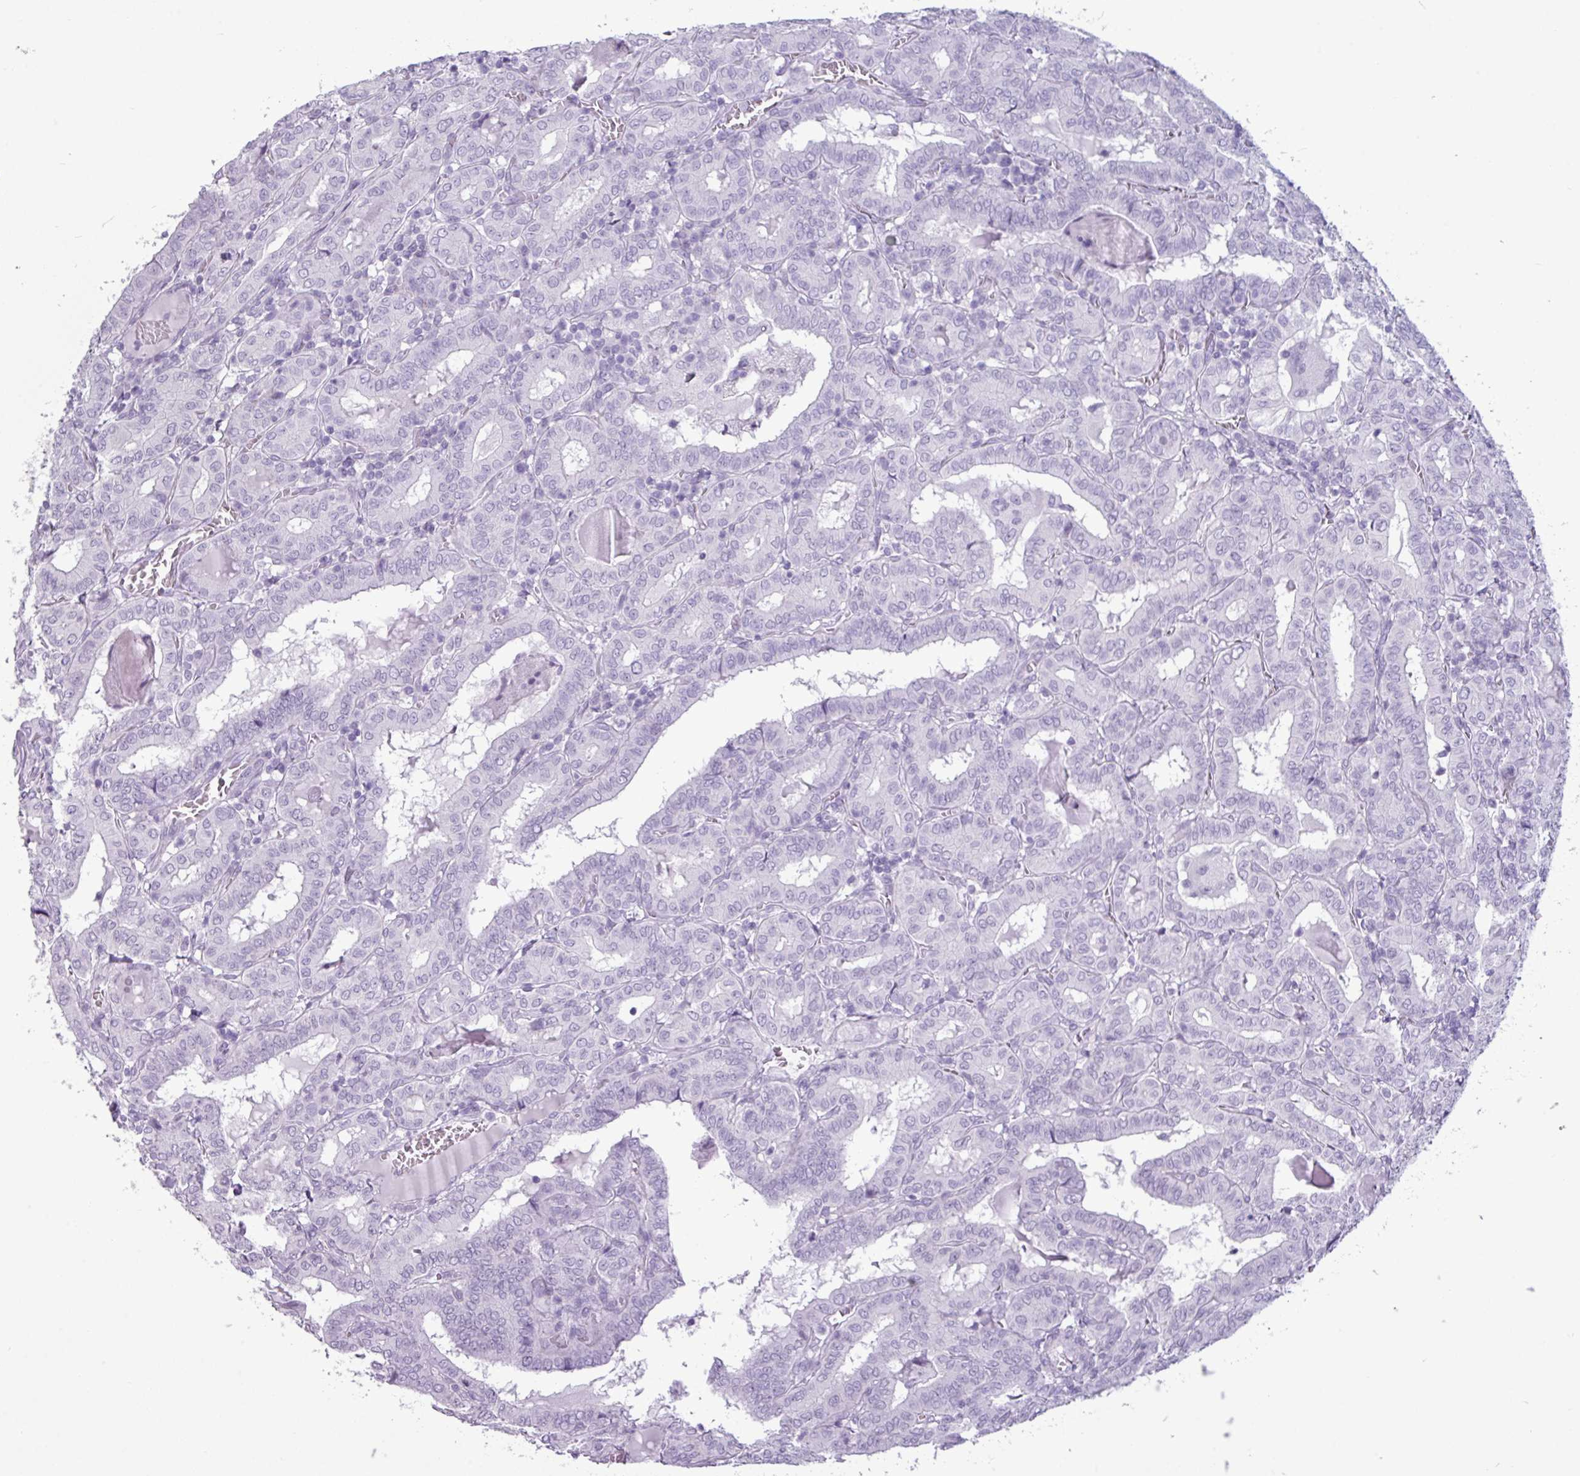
{"staining": {"intensity": "negative", "quantity": "none", "location": "none"}, "tissue": "thyroid cancer", "cell_type": "Tumor cells", "image_type": "cancer", "snomed": [{"axis": "morphology", "description": "Papillary adenocarcinoma, NOS"}, {"axis": "topography", "description": "Thyroid gland"}], "caption": "Tumor cells show no significant positivity in thyroid papillary adenocarcinoma.", "gene": "AMY2A", "patient": {"sex": "female", "age": 72}}